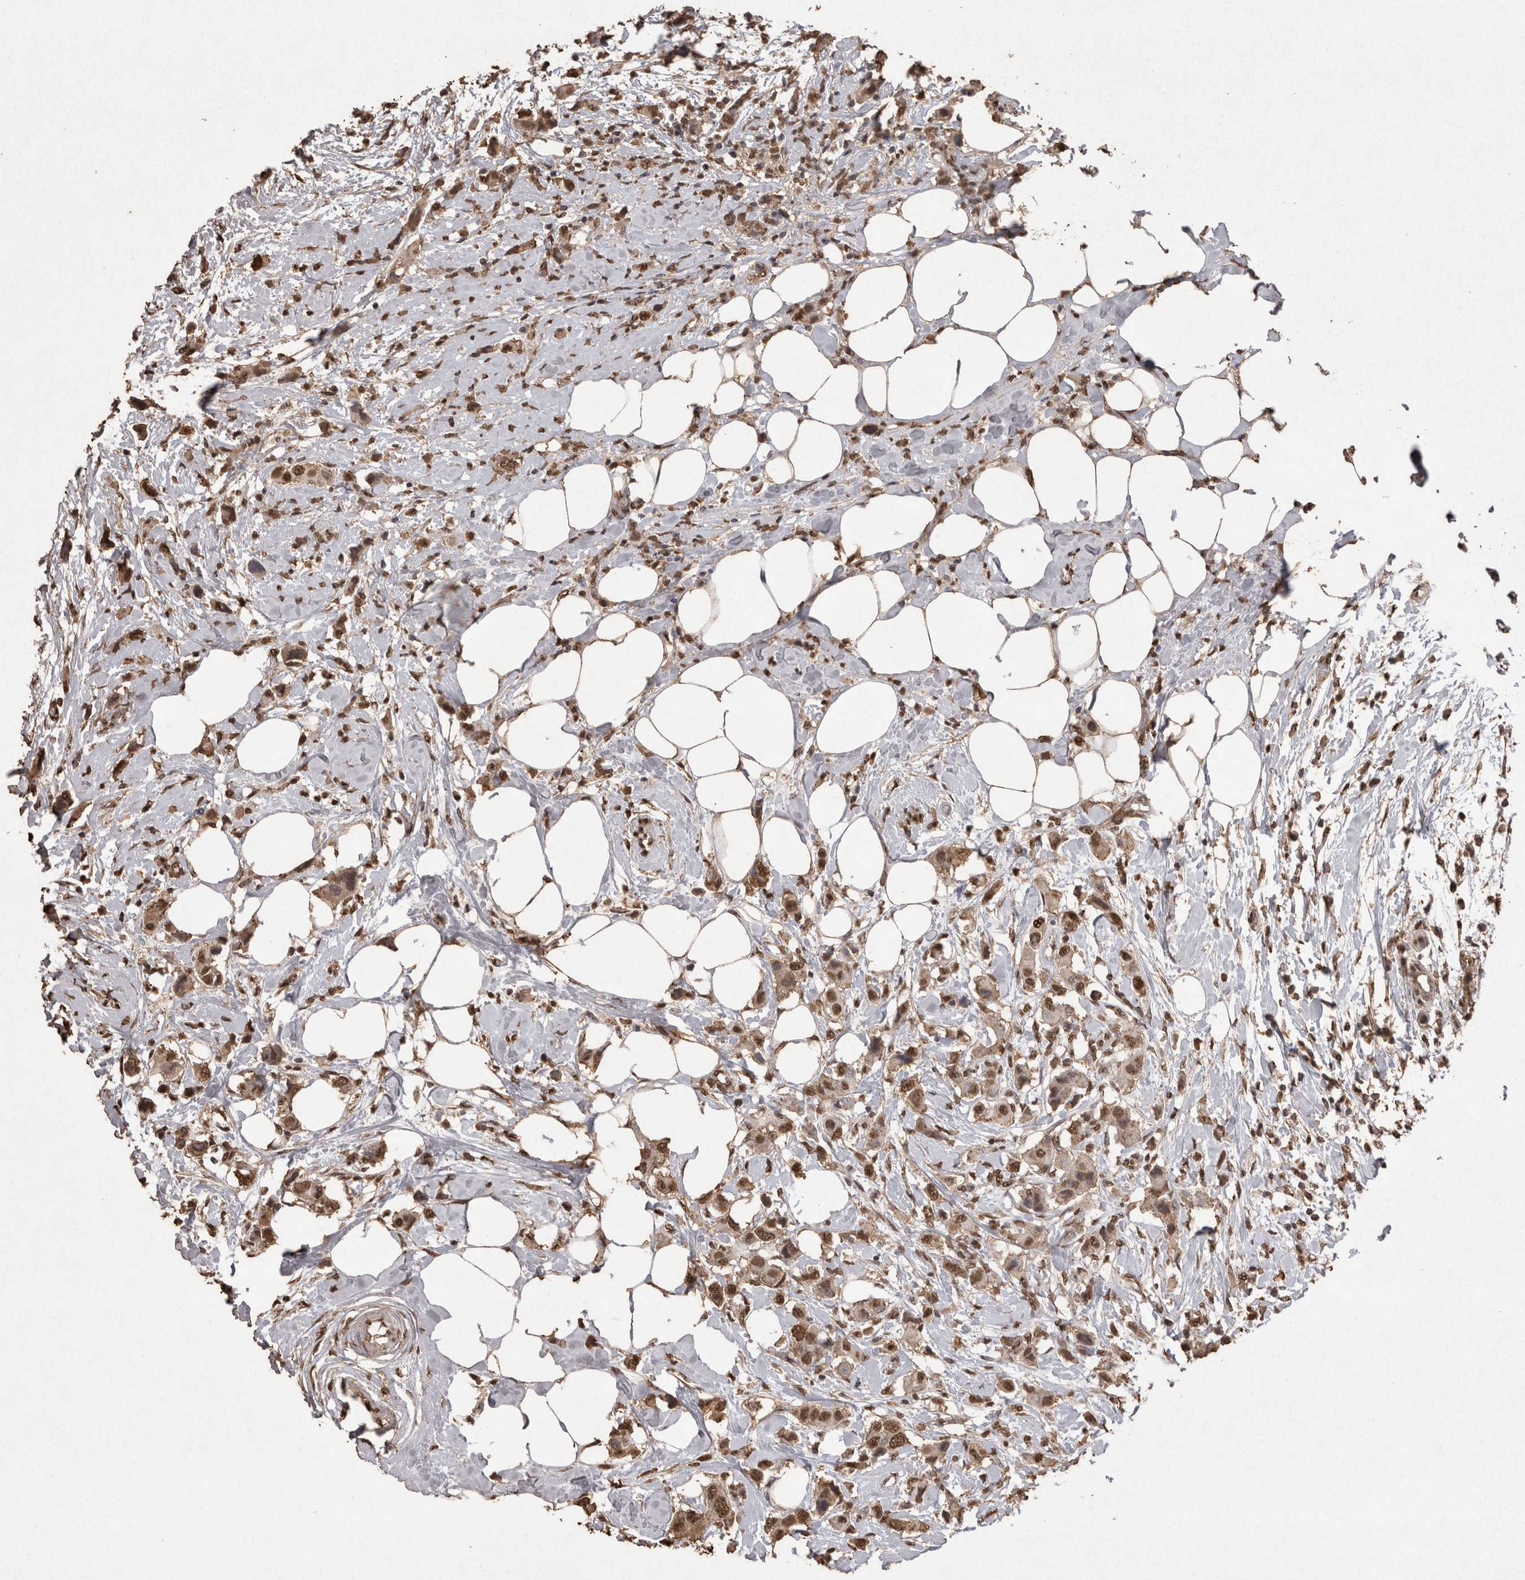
{"staining": {"intensity": "moderate", "quantity": ">75%", "location": "nuclear"}, "tissue": "breast cancer", "cell_type": "Tumor cells", "image_type": "cancer", "snomed": [{"axis": "morphology", "description": "Normal tissue, NOS"}, {"axis": "morphology", "description": "Duct carcinoma"}, {"axis": "topography", "description": "Breast"}], "caption": "Protein expression analysis of breast cancer displays moderate nuclear staining in about >75% of tumor cells.", "gene": "POU5F1", "patient": {"sex": "female", "age": 50}}